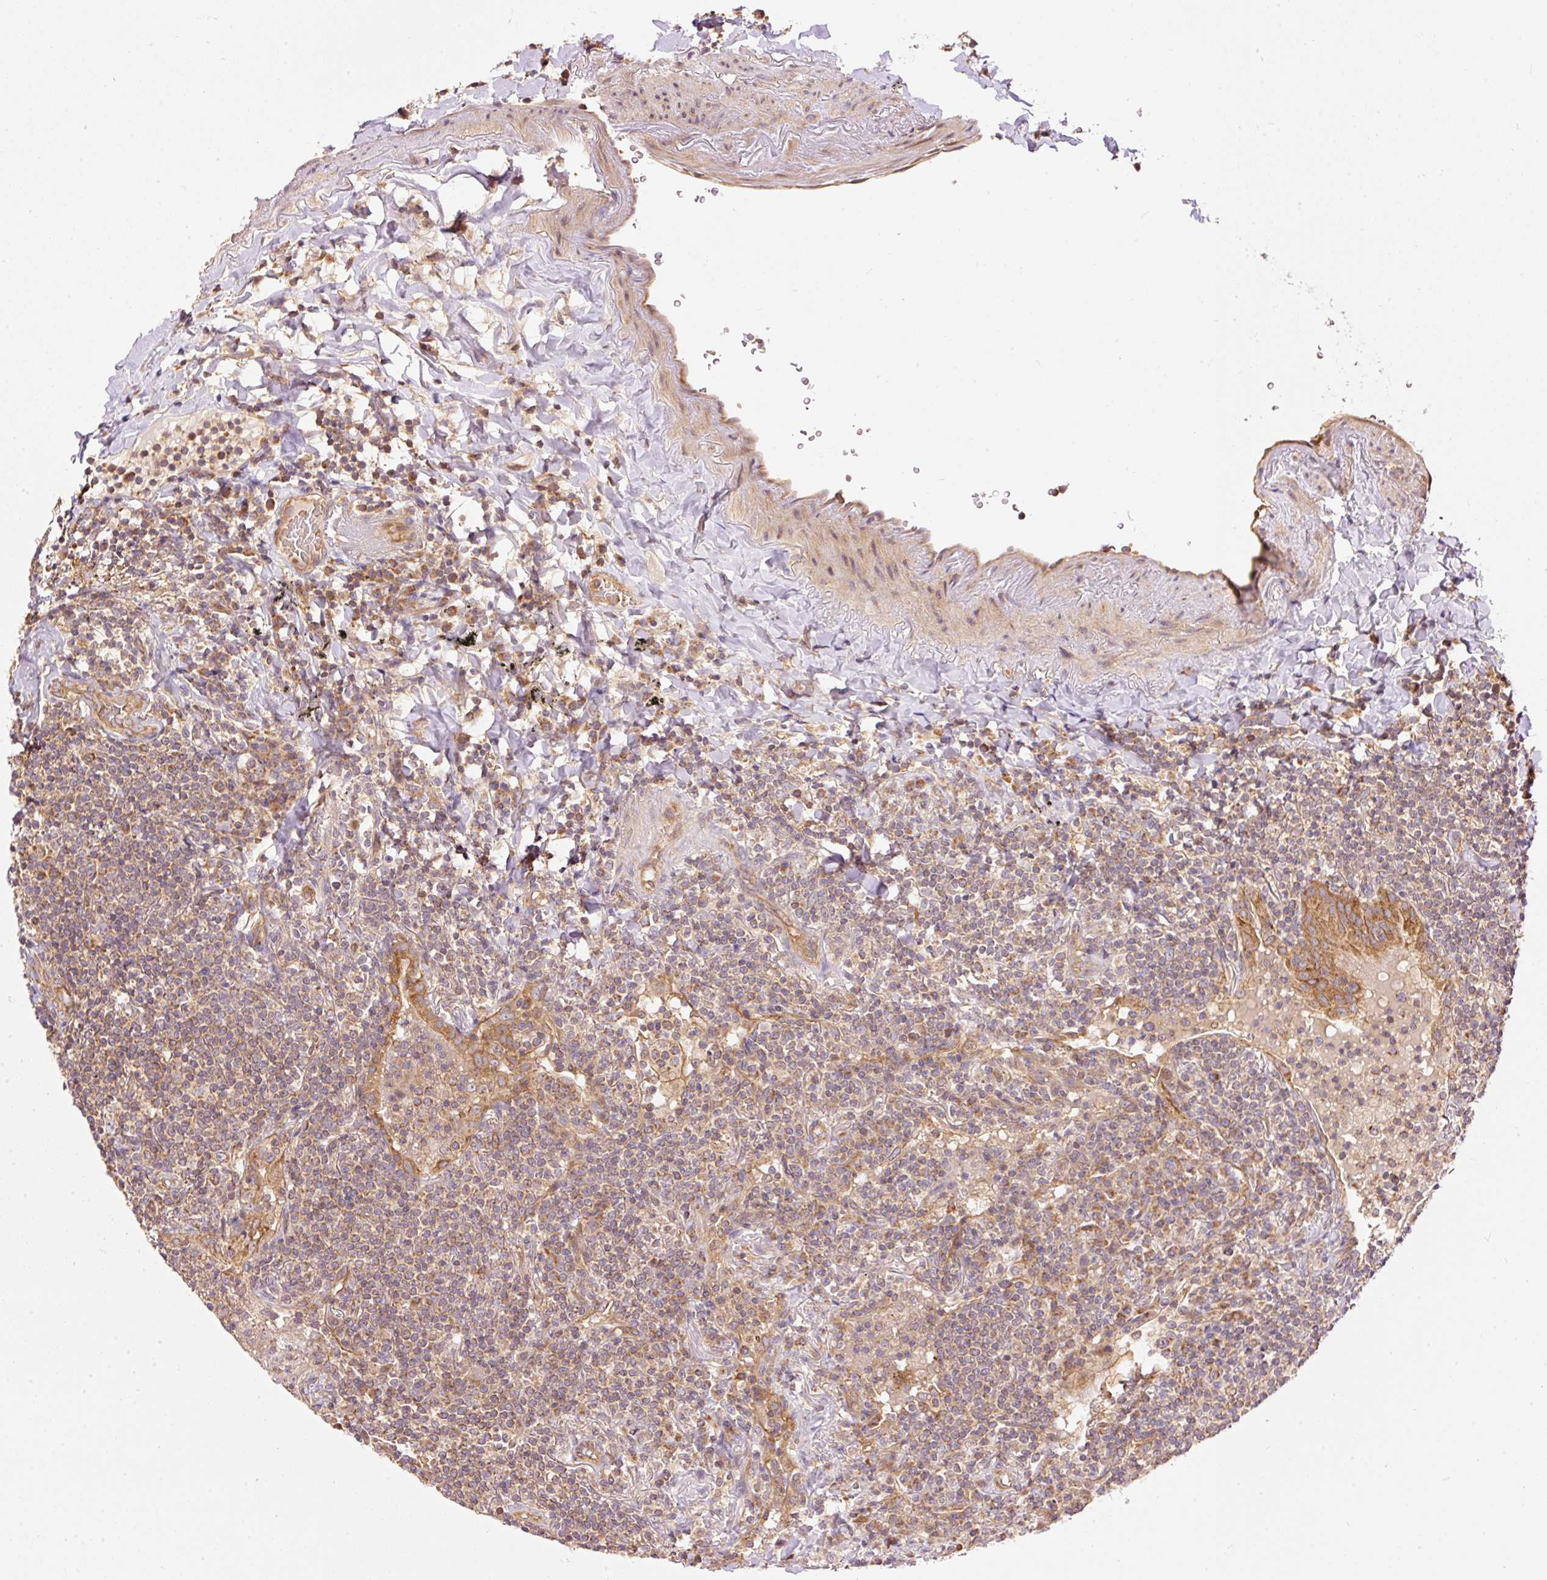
{"staining": {"intensity": "moderate", "quantity": "25%-75%", "location": "cytoplasmic/membranous"}, "tissue": "lymphoma", "cell_type": "Tumor cells", "image_type": "cancer", "snomed": [{"axis": "morphology", "description": "Malignant lymphoma, non-Hodgkin's type, Low grade"}, {"axis": "topography", "description": "Lung"}], "caption": "Low-grade malignant lymphoma, non-Hodgkin's type stained for a protein (brown) demonstrates moderate cytoplasmic/membranous positive expression in about 25%-75% of tumor cells.", "gene": "ADCY4", "patient": {"sex": "female", "age": 71}}